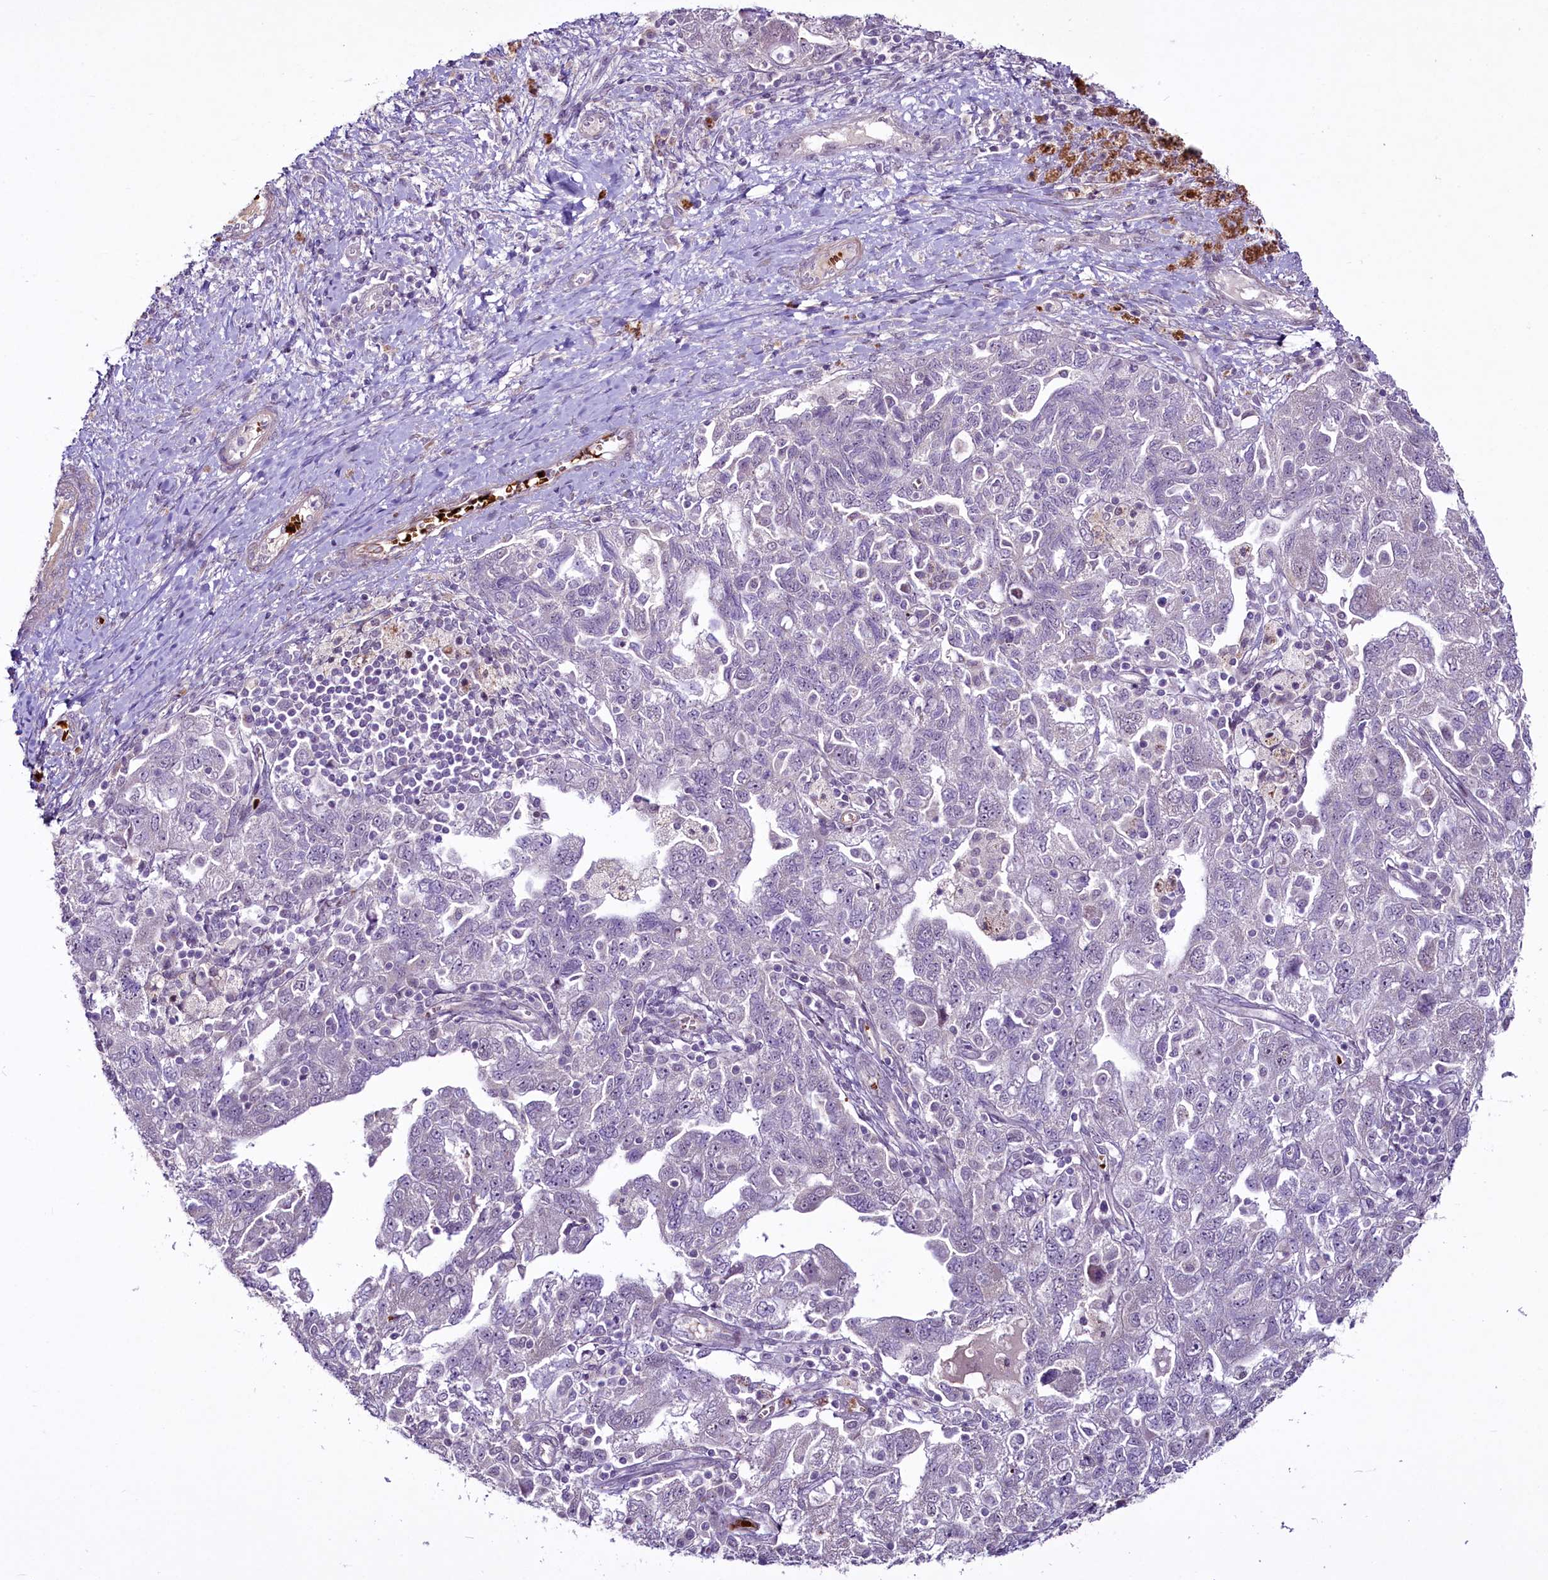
{"staining": {"intensity": "negative", "quantity": "none", "location": "none"}, "tissue": "ovarian cancer", "cell_type": "Tumor cells", "image_type": "cancer", "snomed": [{"axis": "morphology", "description": "Carcinoma, NOS"}, {"axis": "morphology", "description": "Cystadenocarcinoma, serous, NOS"}, {"axis": "topography", "description": "Ovary"}], "caption": "DAB immunohistochemical staining of human ovarian cancer (serous cystadenocarcinoma) displays no significant positivity in tumor cells. (DAB (3,3'-diaminobenzidine) immunohistochemistry (IHC) with hematoxylin counter stain).", "gene": "SUSD3", "patient": {"sex": "female", "age": 69}}